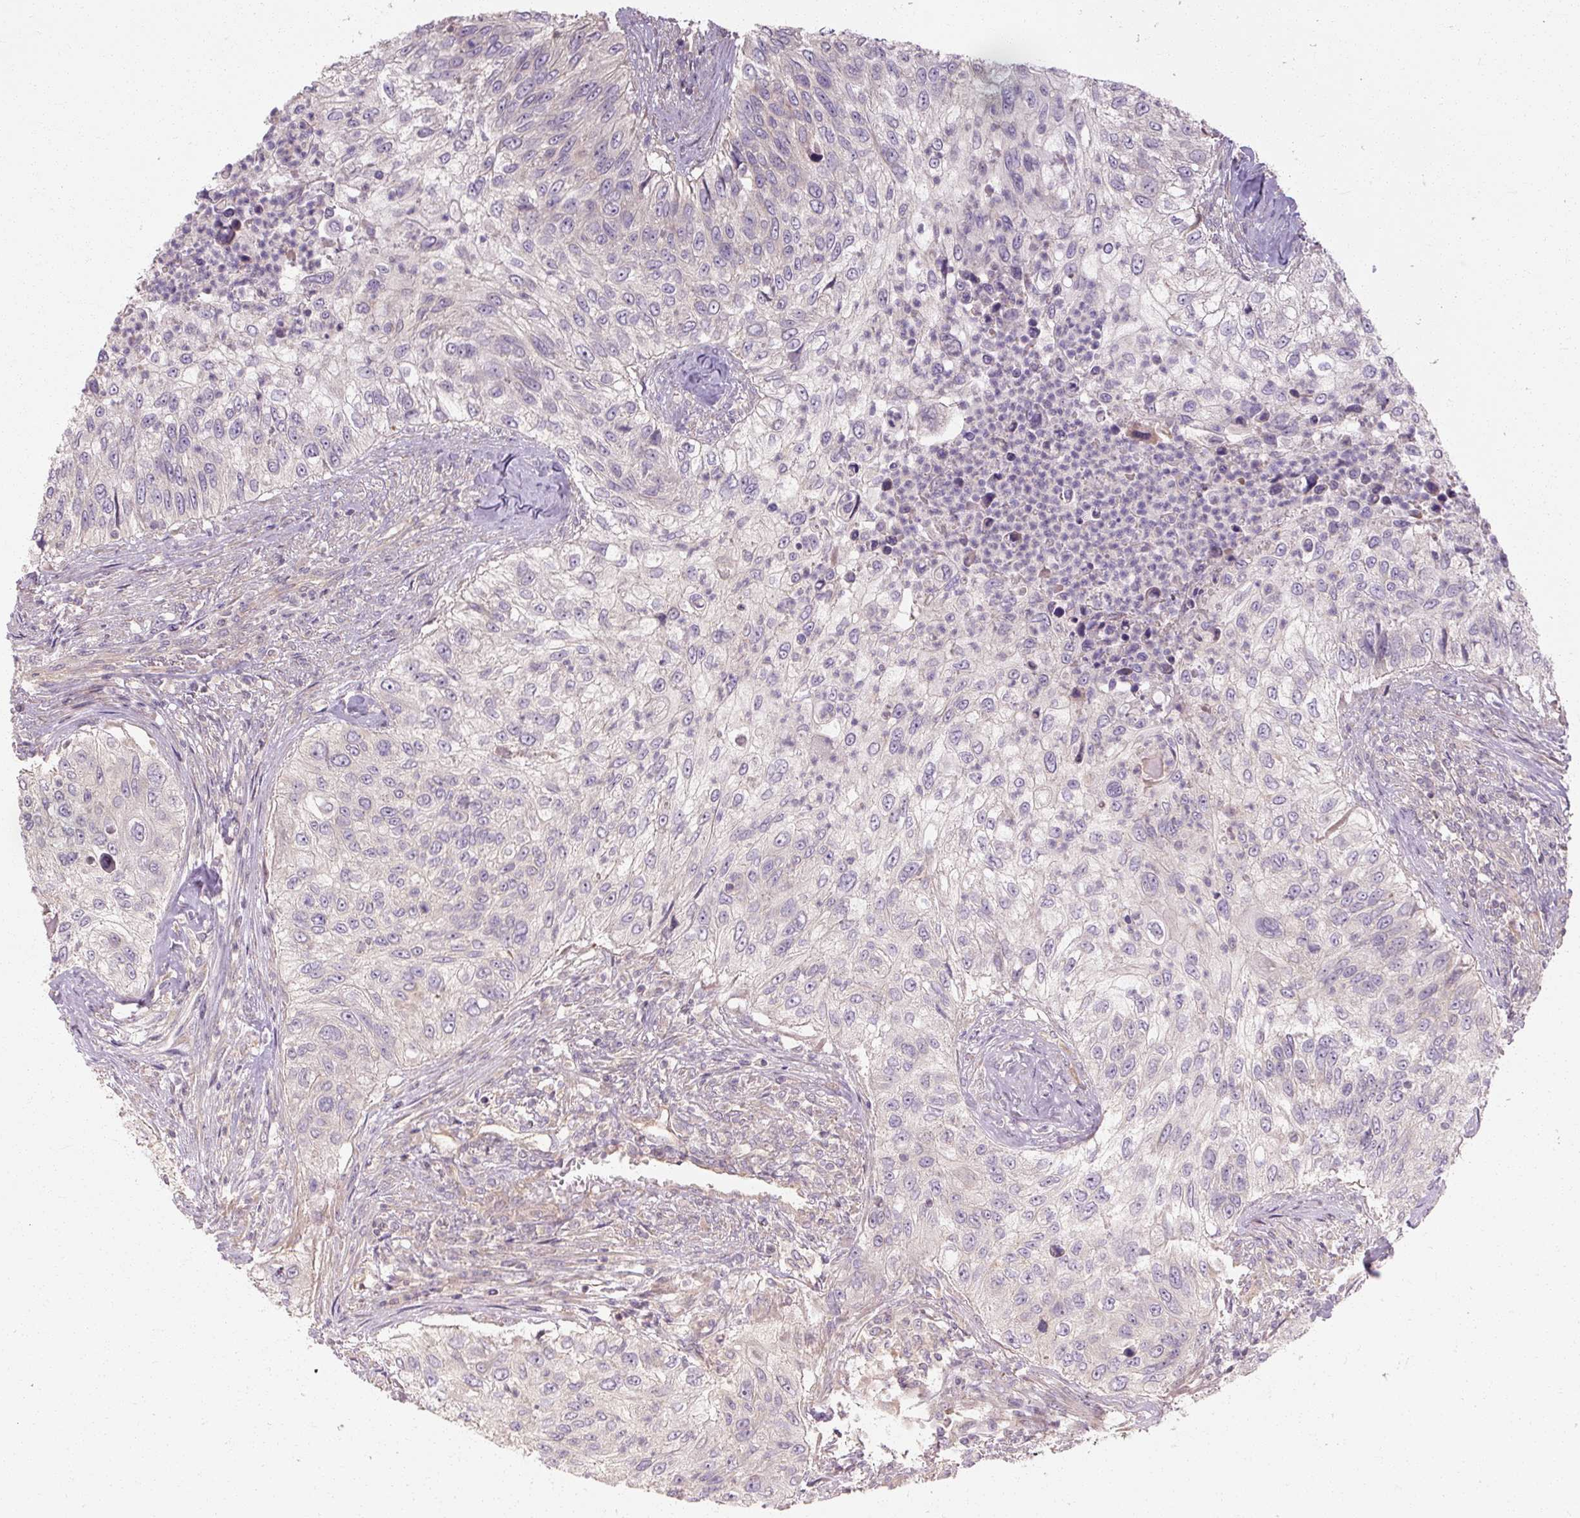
{"staining": {"intensity": "negative", "quantity": "none", "location": "none"}, "tissue": "urothelial cancer", "cell_type": "Tumor cells", "image_type": "cancer", "snomed": [{"axis": "morphology", "description": "Urothelial carcinoma, High grade"}, {"axis": "topography", "description": "Urinary bladder"}], "caption": "Immunohistochemistry (IHC) photomicrograph of neoplastic tissue: human high-grade urothelial carcinoma stained with DAB exhibits no significant protein positivity in tumor cells.", "gene": "RB1CC1", "patient": {"sex": "female", "age": 60}}